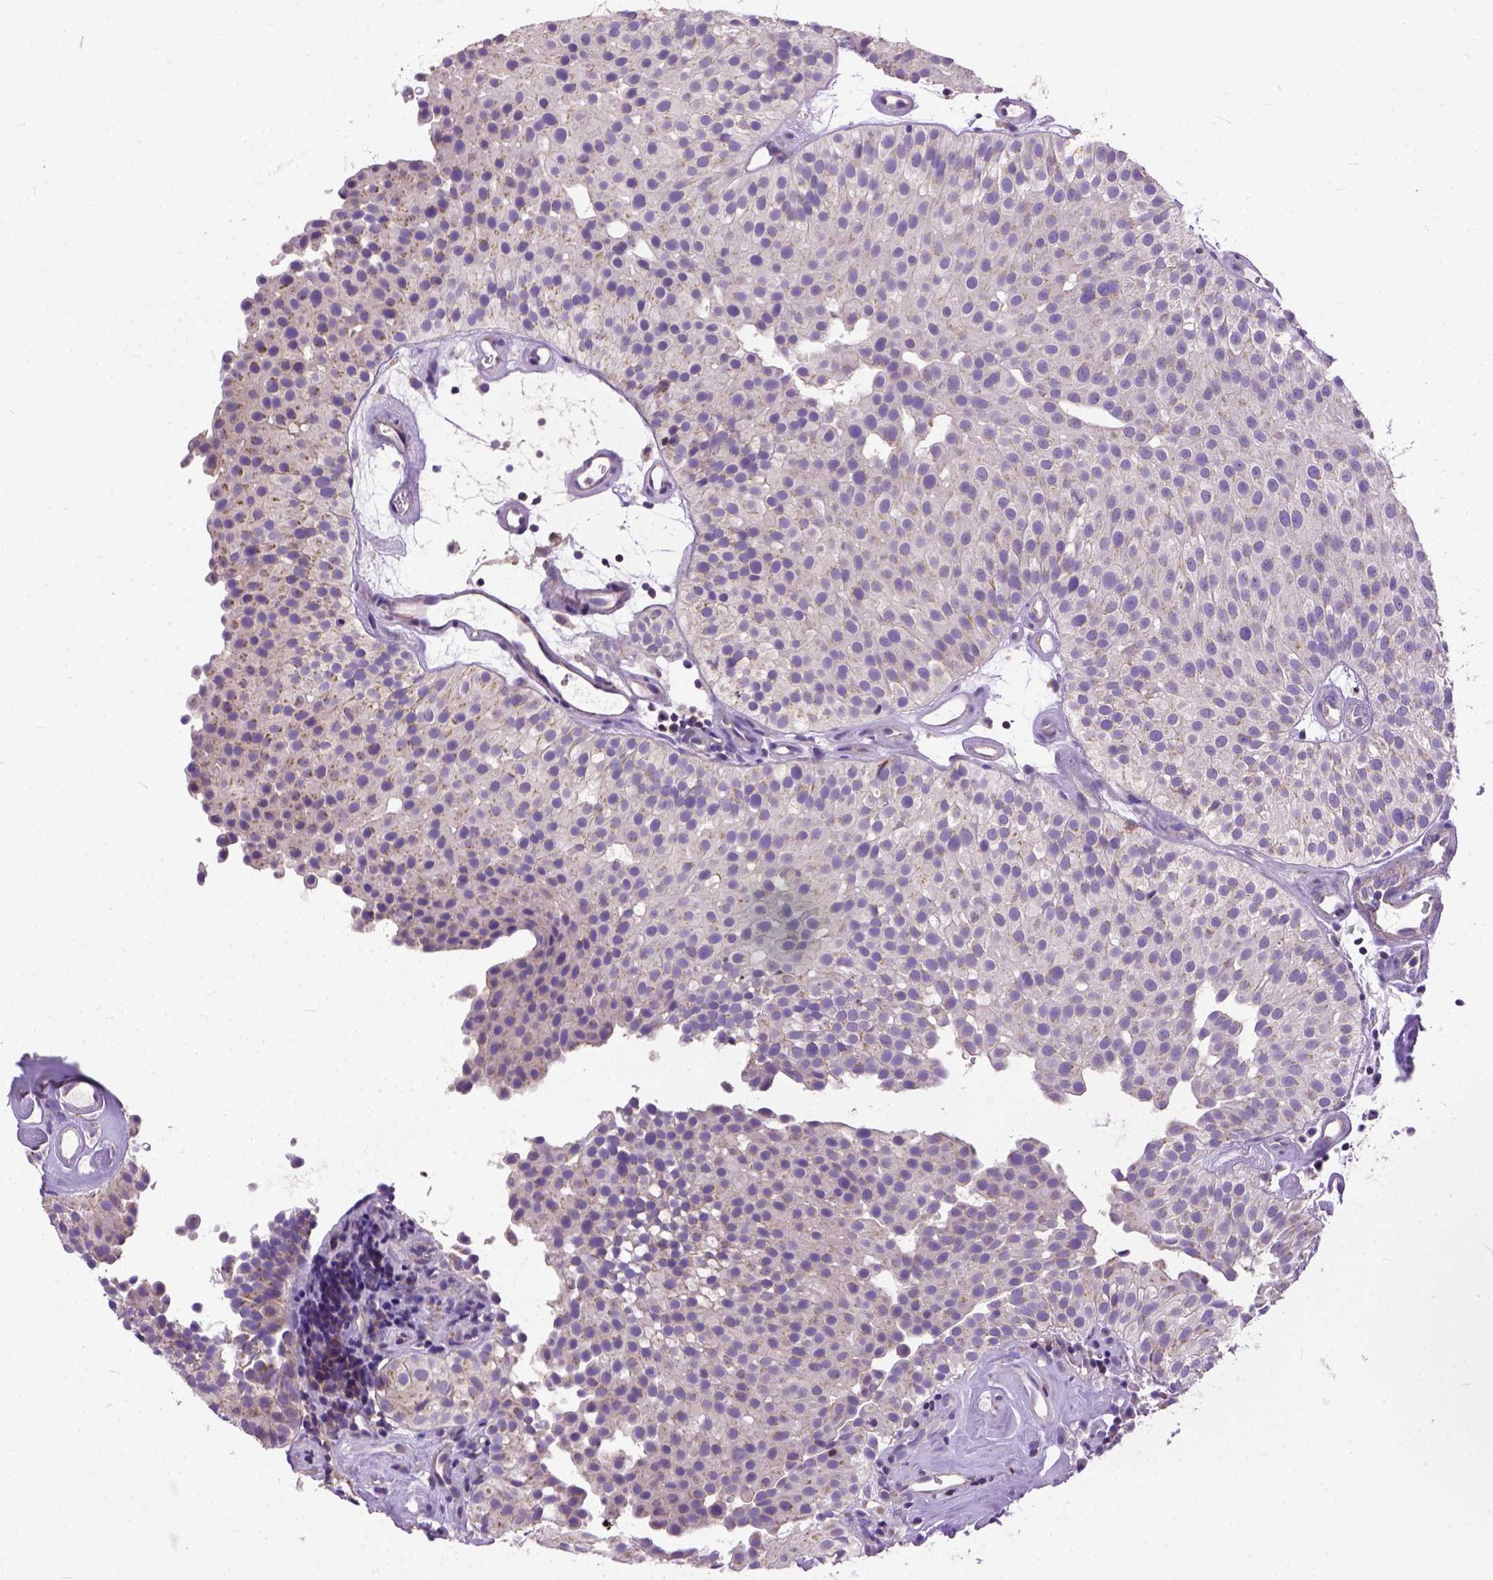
{"staining": {"intensity": "weak", "quantity": "<25%", "location": "cytoplasmic/membranous"}, "tissue": "urothelial cancer", "cell_type": "Tumor cells", "image_type": "cancer", "snomed": [{"axis": "morphology", "description": "Urothelial carcinoma, Low grade"}, {"axis": "topography", "description": "Urinary bladder"}], "caption": "This is an immunohistochemistry (IHC) image of urothelial cancer. There is no positivity in tumor cells.", "gene": "BANF2", "patient": {"sex": "female", "age": 87}}